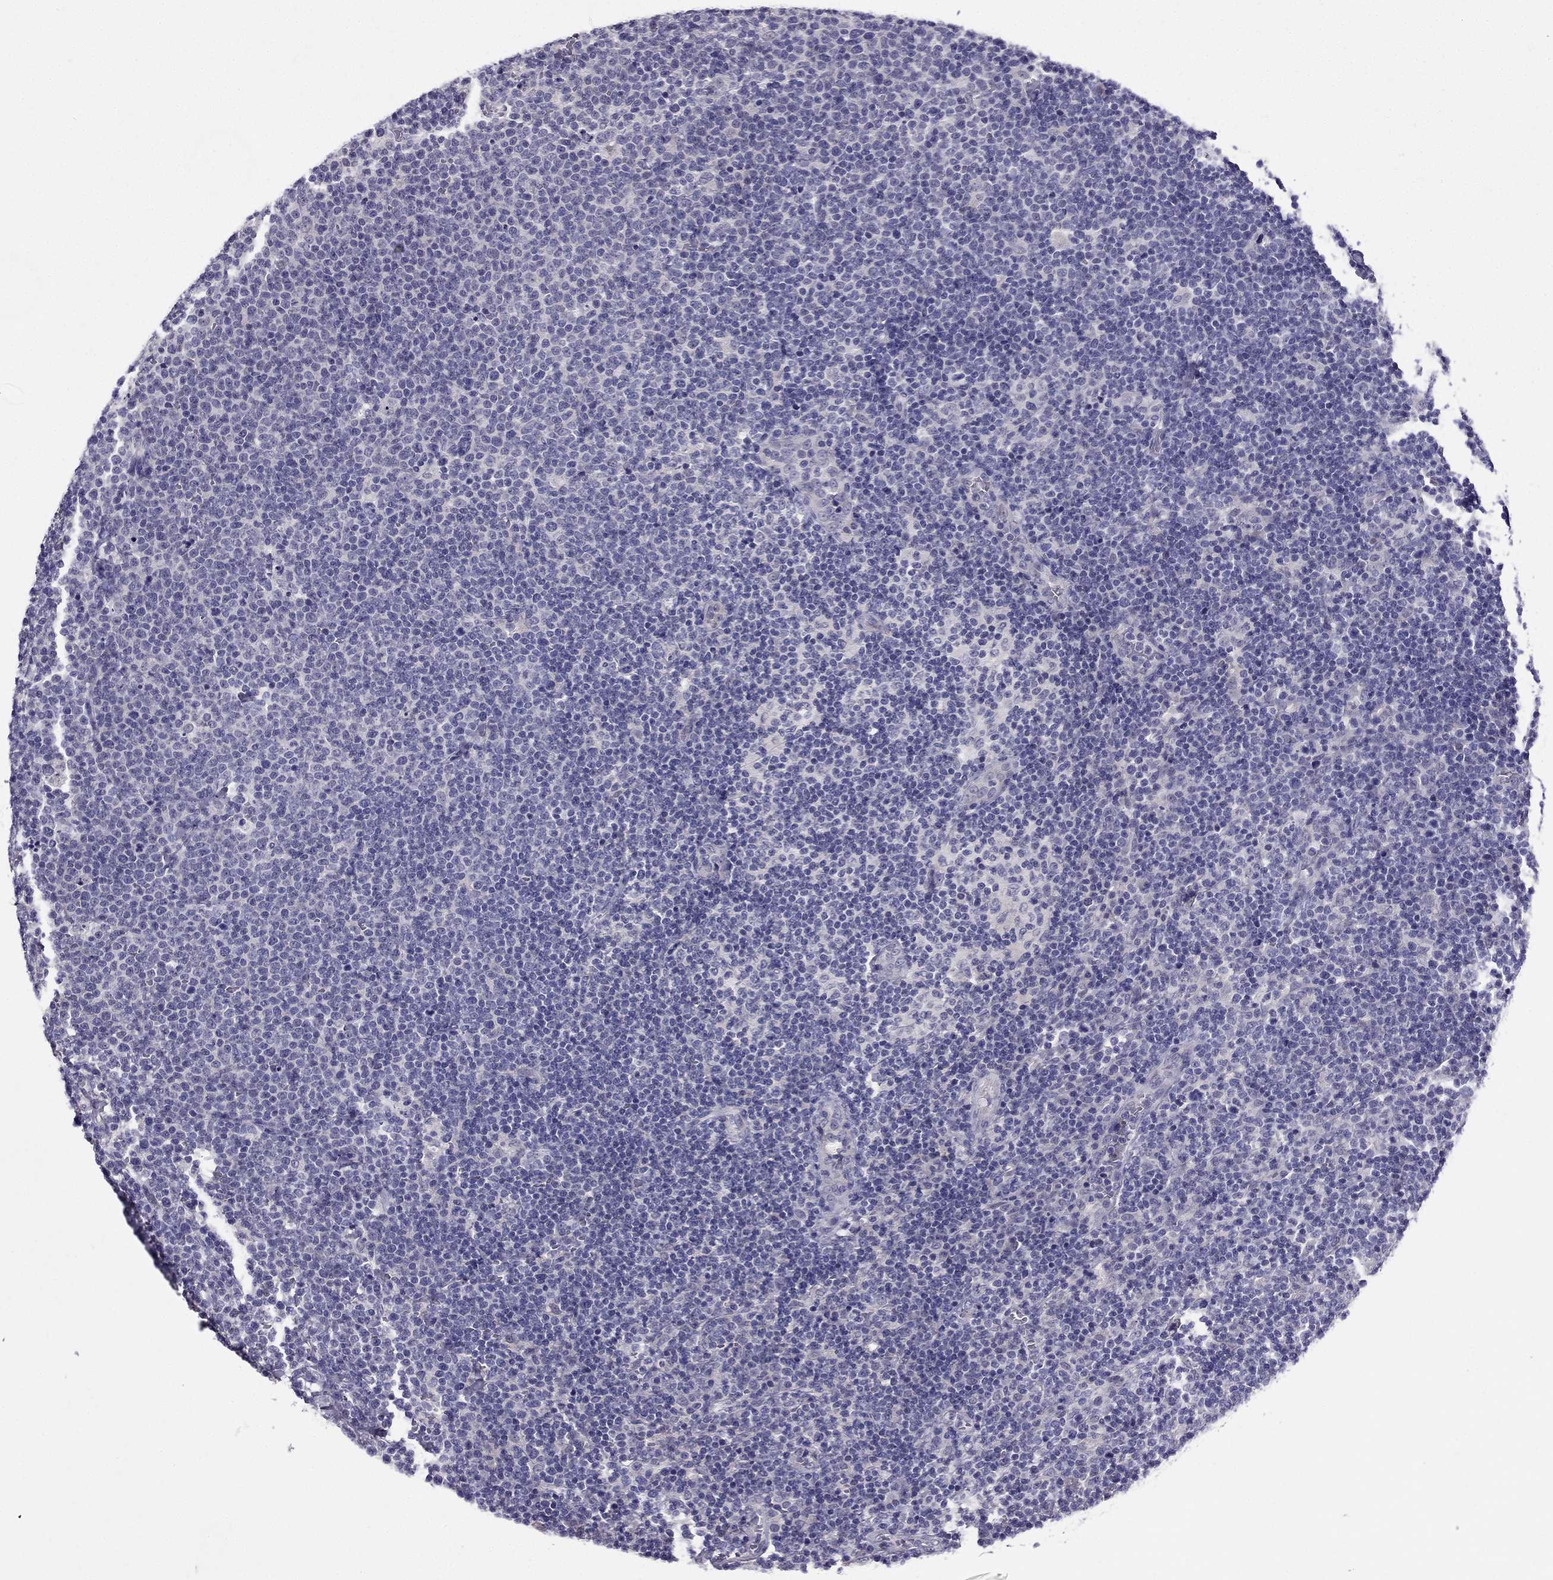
{"staining": {"intensity": "negative", "quantity": "none", "location": "none"}, "tissue": "lymphoma", "cell_type": "Tumor cells", "image_type": "cancer", "snomed": [{"axis": "morphology", "description": "Malignant lymphoma, non-Hodgkin's type, High grade"}, {"axis": "topography", "description": "Lymph node"}], "caption": "Tumor cells show no significant positivity in lymphoma.", "gene": "DUSP15", "patient": {"sex": "male", "age": 61}}